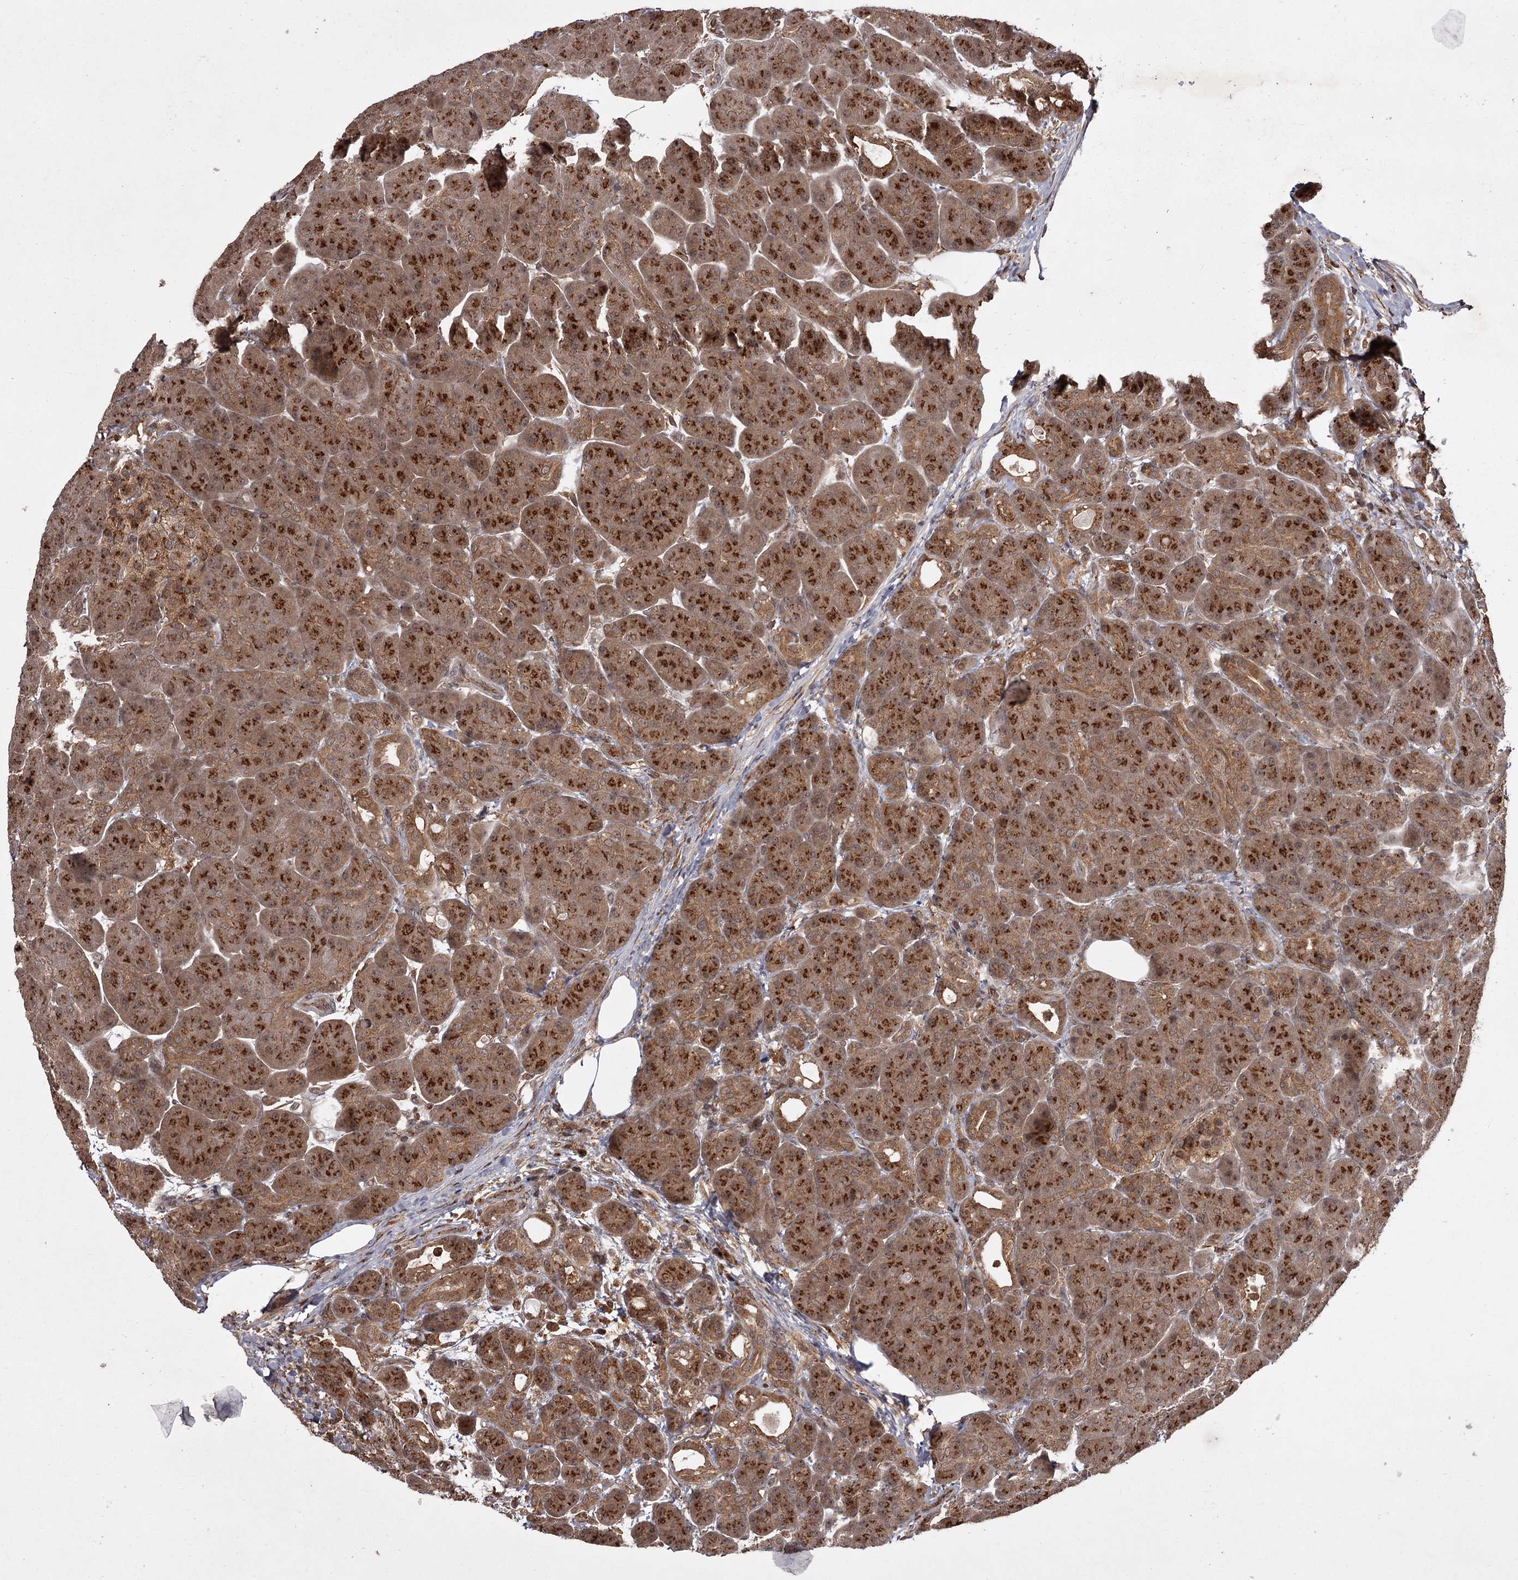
{"staining": {"intensity": "strong", "quantity": ">75%", "location": "cytoplasmic/membranous"}, "tissue": "pancreas", "cell_type": "Exocrine glandular cells", "image_type": "normal", "snomed": [{"axis": "morphology", "description": "Normal tissue, NOS"}, {"axis": "topography", "description": "Pancreas"}], "caption": "The histopathology image shows a brown stain indicating the presence of a protein in the cytoplasmic/membranous of exocrine glandular cells in pancreas.", "gene": "TBC1D23", "patient": {"sex": "male", "age": 63}}